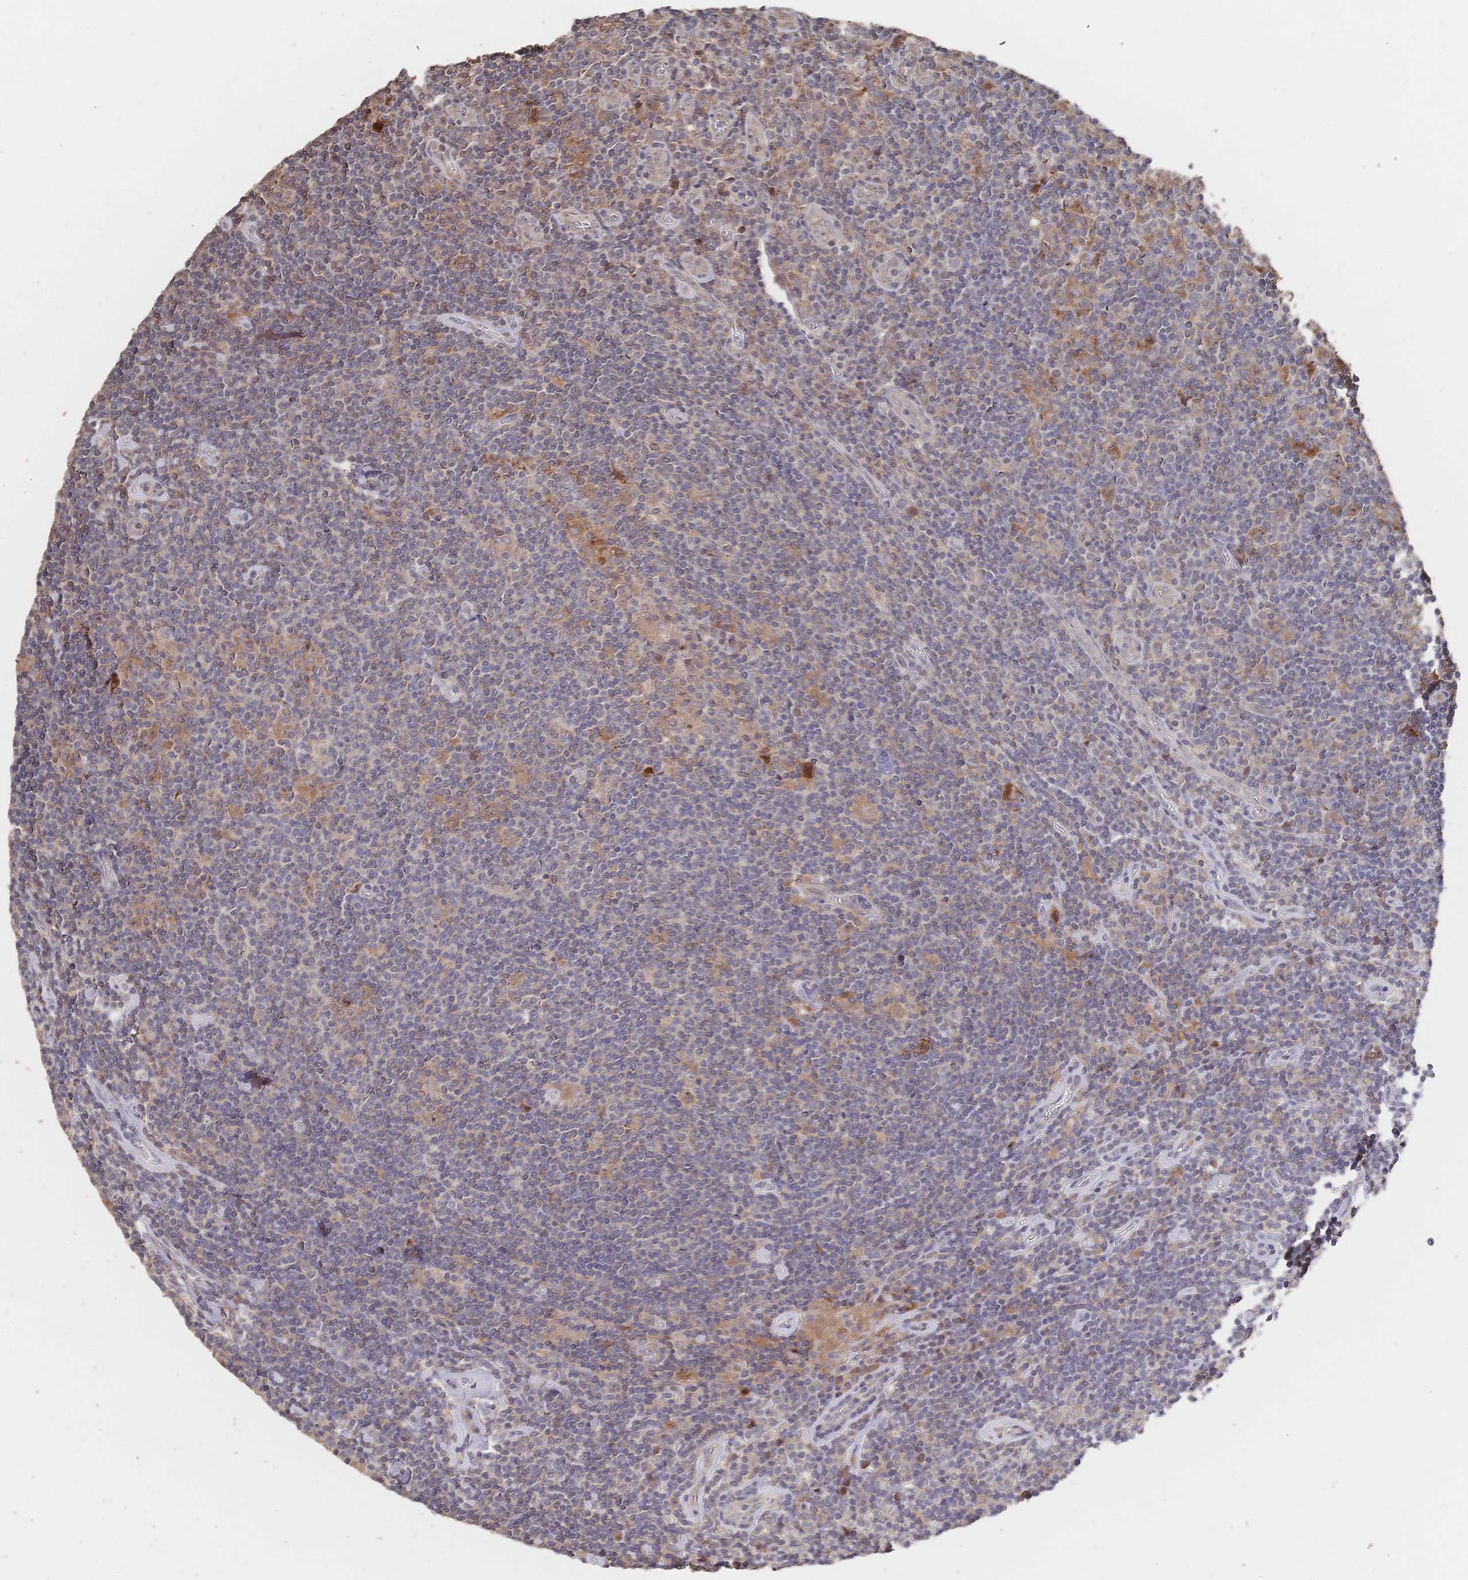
{"staining": {"intensity": "moderate", "quantity": ">75%", "location": "cytoplasmic/membranous,nuclear"}, "tissue": "lymphoma", "cell_type": "Tumor cells", "image_type": "cancer", "snomed": [{"axis": "morphology", "description": "Hodgkin's disease, NOS"}, {"axis": "topography", "description": "Lymph node"}], "caption": "Lymphoma stained for a protein (brown) demonstrates moderate cytoplasmic/membranous and nuclear positive staining in approximately >75% of tumor cells.", "gene": "DNAJA4", "patient": {"sex": "male", "age": 40}}